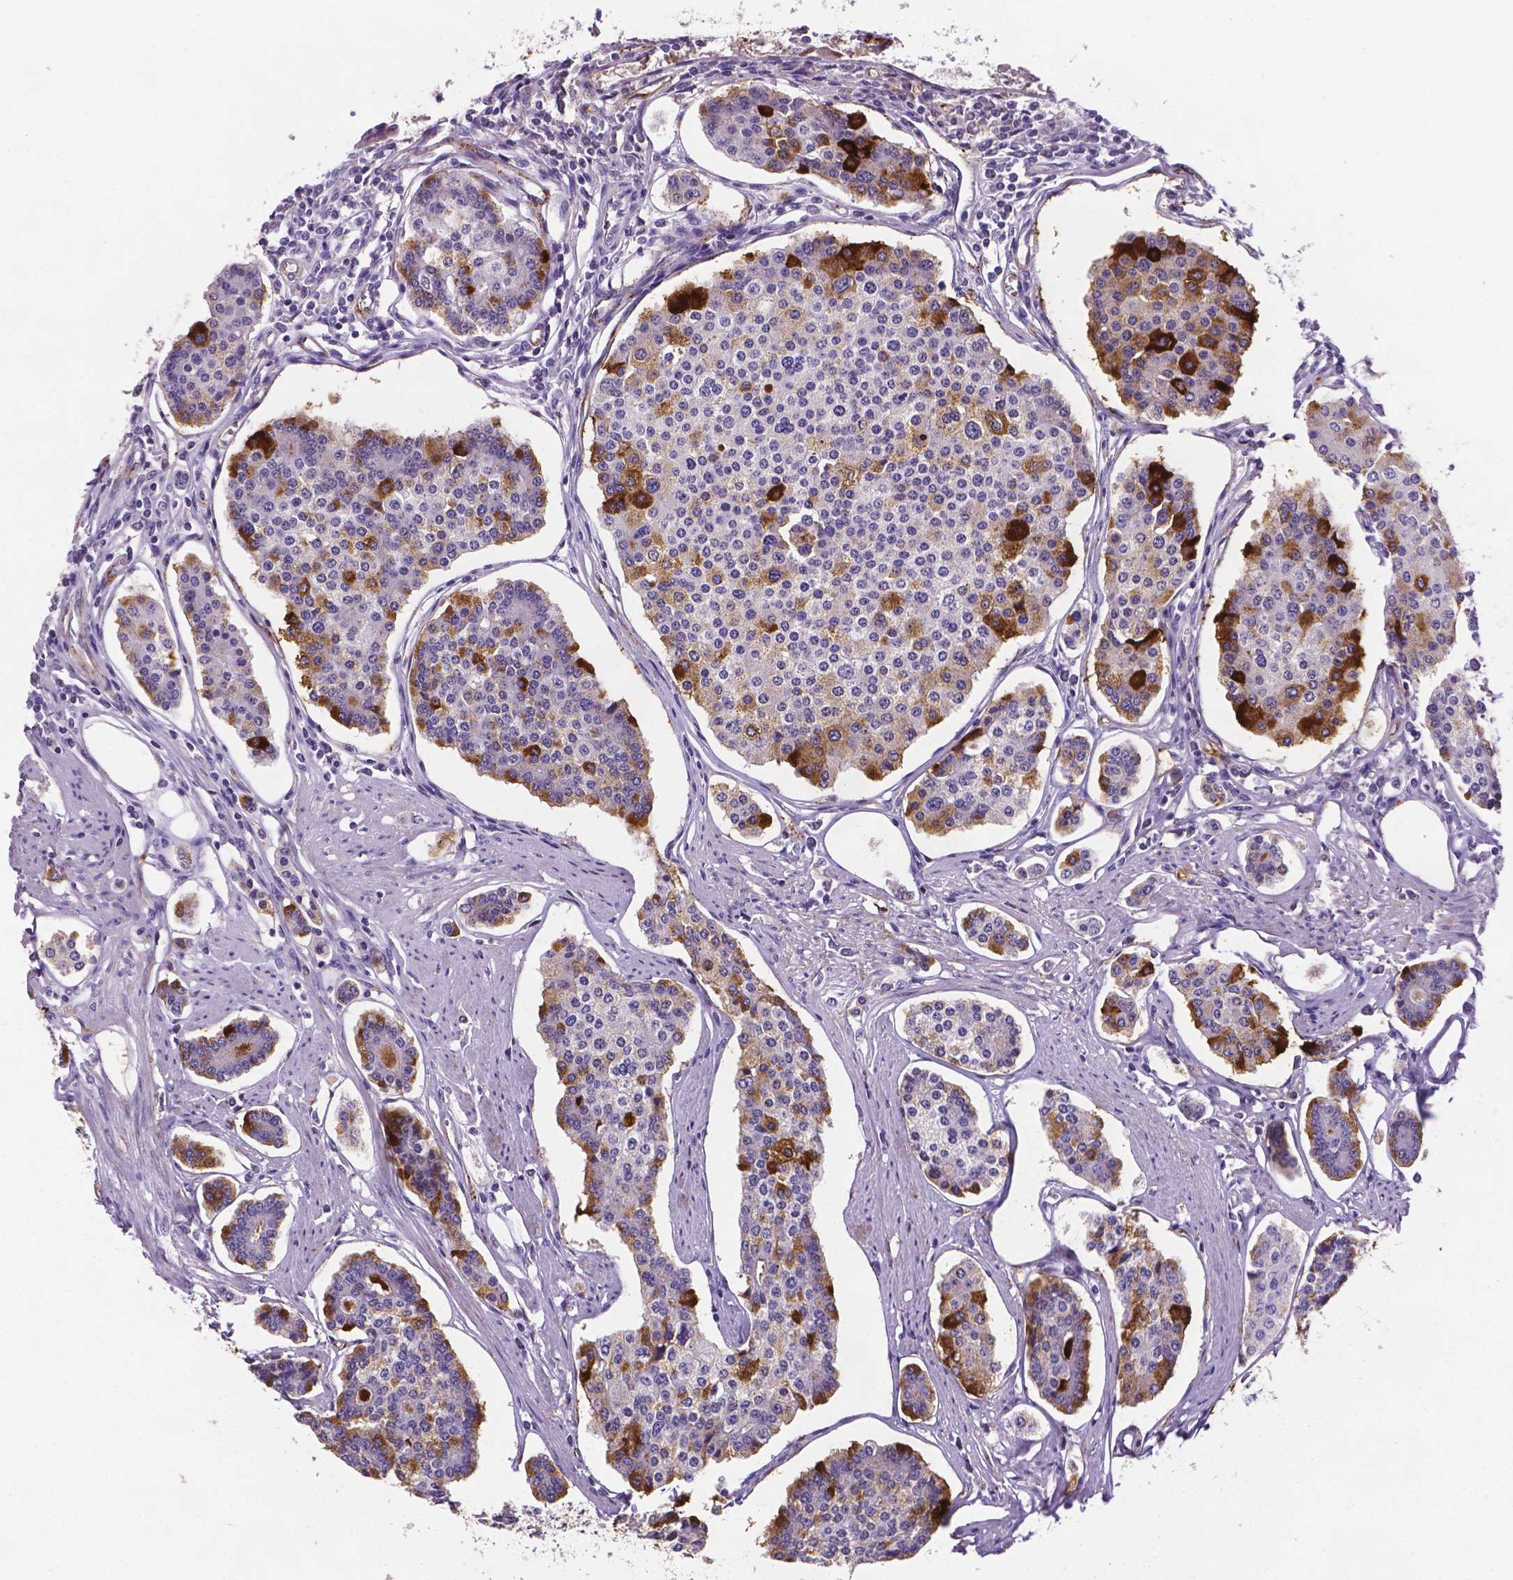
{"staining": {"intensity": "moderate", "quantity": "<25%", "location": "cytoplasmic/membranous"}, "tissue": "carcinoid", "cell_type": "Tumor cells", "image_type": "cancer", "snomed": [{"axis": "morphology", "description": "Carcinoid, malignant, NOS"}, {"axis": "topography", "description": "Small intestine"}], "caption": "A low amount of moderate cytoplasmic/membranous positivity is identified in approximately <25% of tumor cells in malignant carcinoid tissue. The staining is performed using DAB brown chromogen to label protein expression. The nuclei are counter-stained blue using hematoxylin.", "gene": "APOE", "patient": {"sex": "female", "age": 65}}